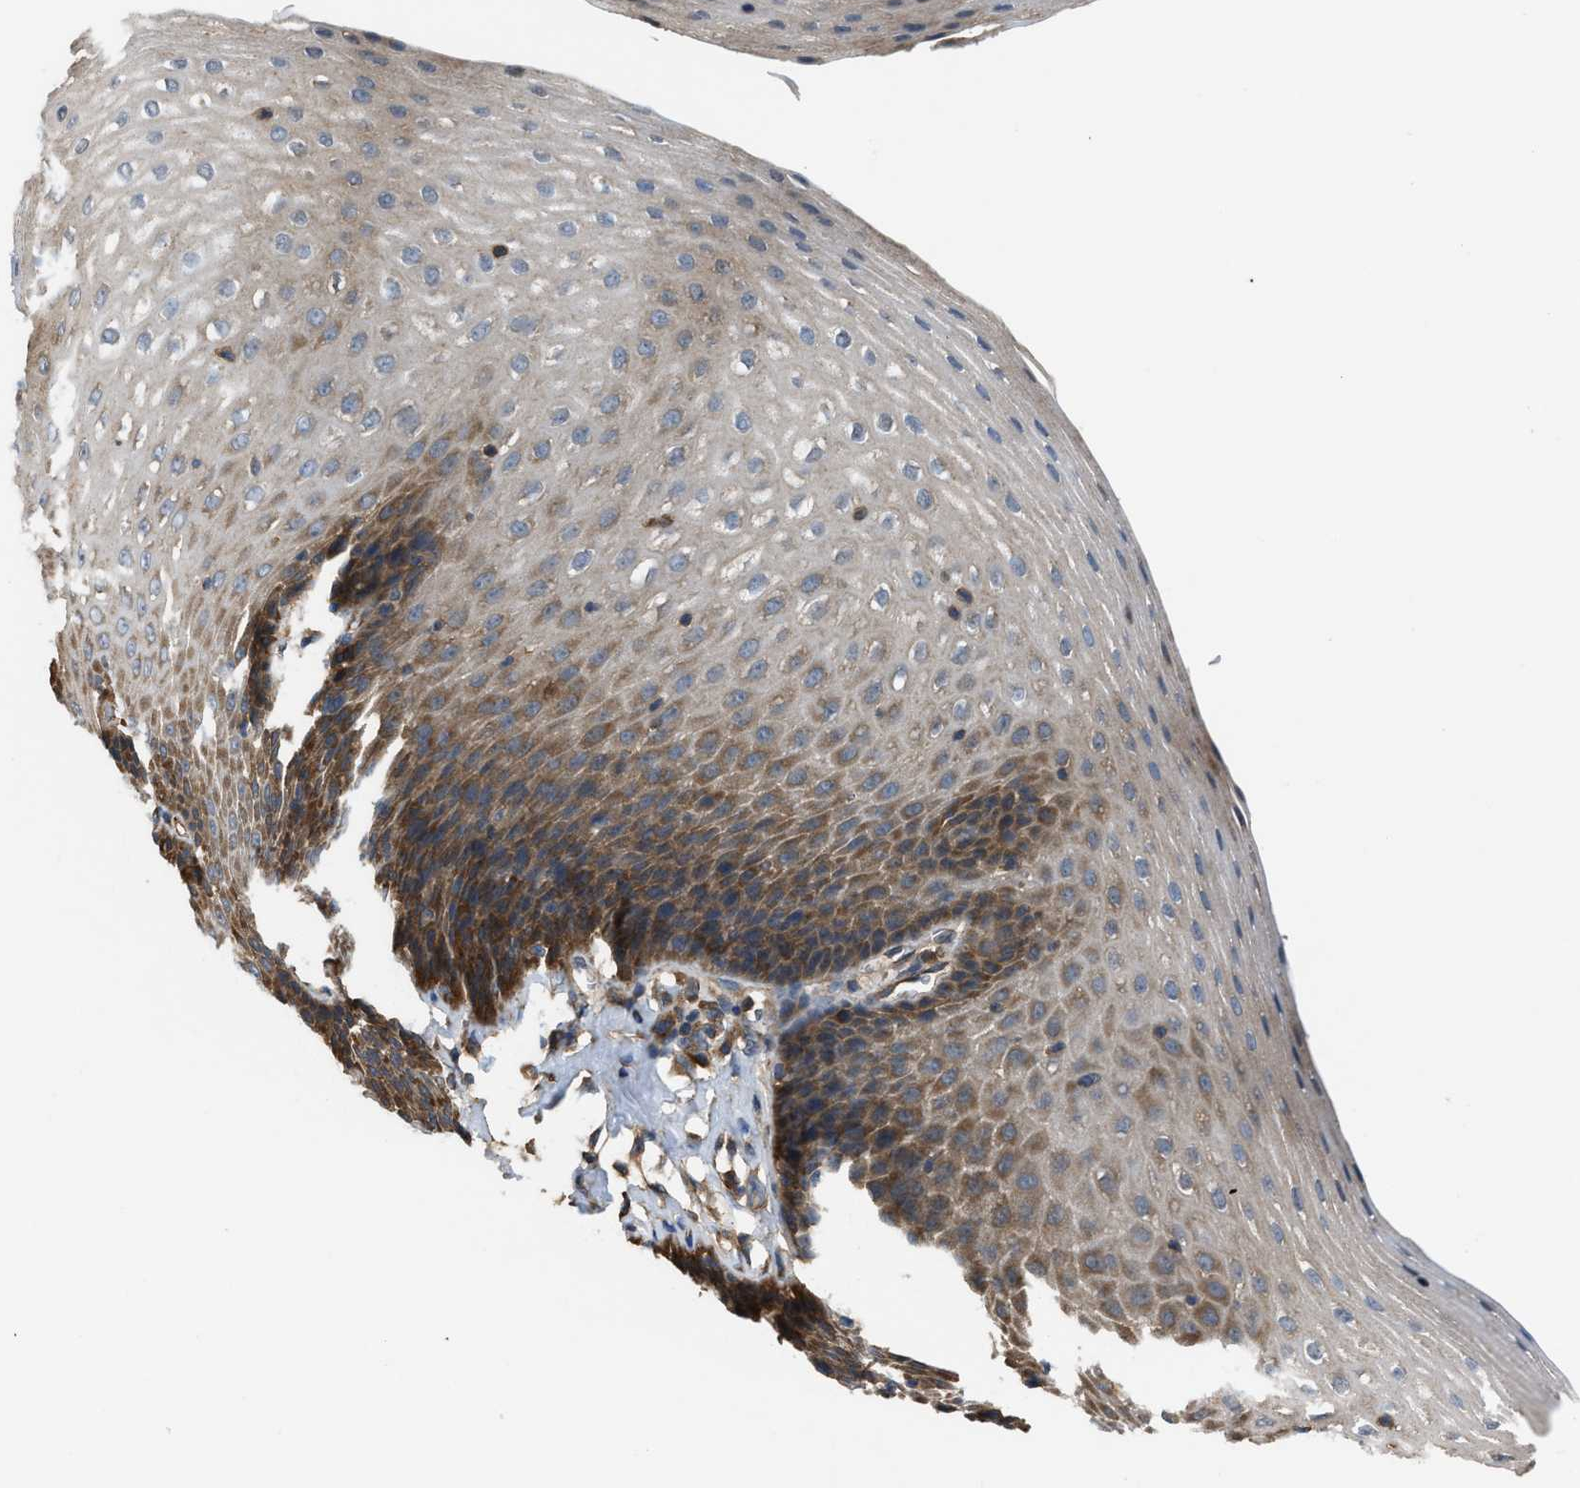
{"staining": {"intensity": "moderate", "quantity": "25%-75%", "location": "cytoplasmic/membranous"}, "tissue": "esophagus", "cell_type": "Squamous epithelial cells", "image_type": "normal", "snomed": [{"axis": "morphology", "description": "Normal tissue, NOS"}, {"axis": "topography", "description": "Esophagus"}], "caption": "The photomicrograph demonstrates a brown stain indicating the presence of a protein in the cytoplasmic/membranous of squamous epithelial cells in esophagus.", "gene": "ATIC", "patient": {"sex": "female", "age": 61}}